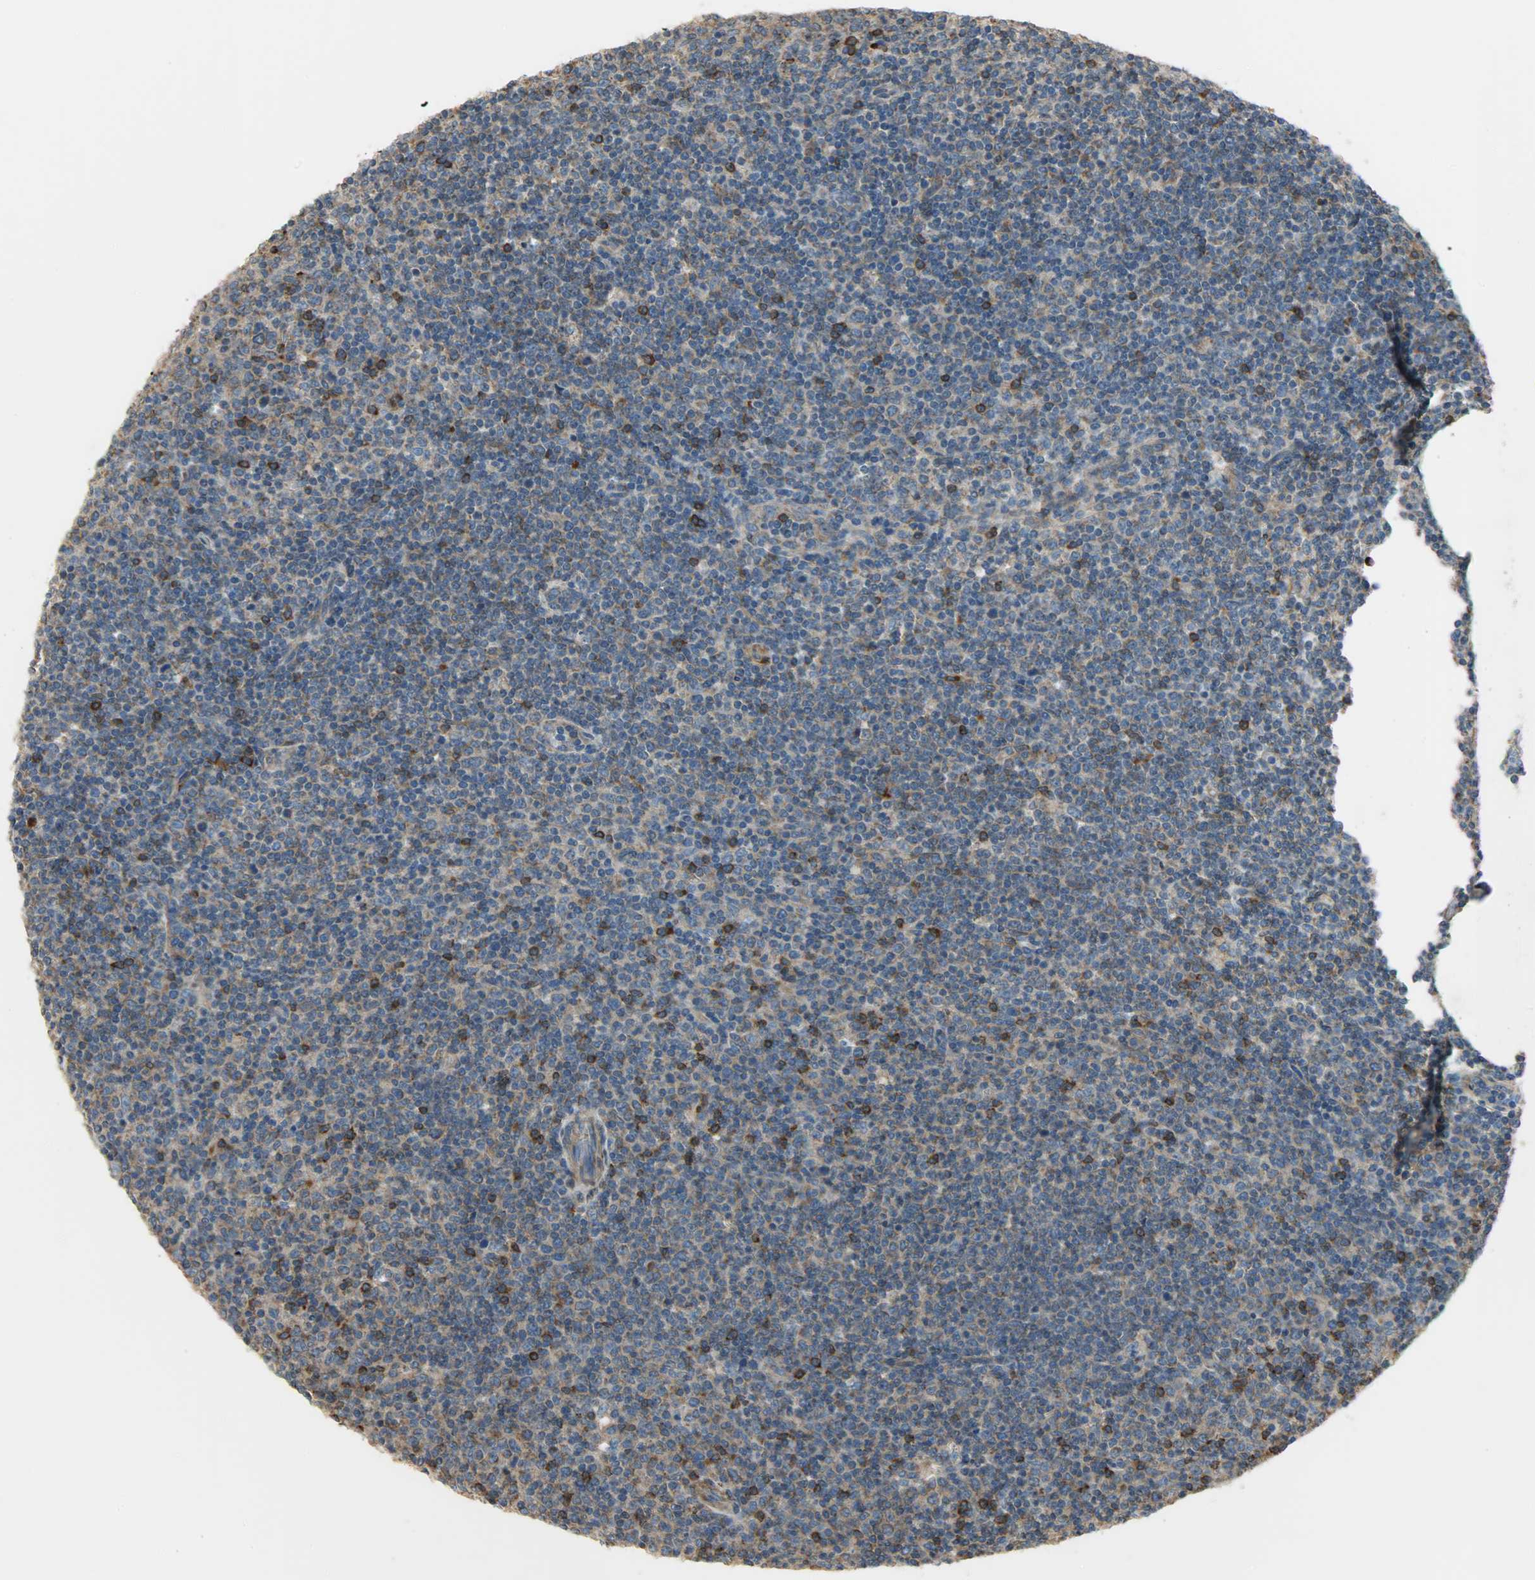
{"staining": {"intensity": "moderate", "quantity": ">75%", "location": "cytoplasmic/membranous"}, "tissue": "lymphoma", "cell_type": "Tumor cells", "image_type": "cancer", "snomed": [{"axis": "morphology", "description": "Malignant lymphoma, non-Hodgkin's type, Low grade"}, {"axis": "topography", "description": "Lymph node"}], "caption": "Human lymphoma stained for a protein (brown) demonstrates moderate cytoplasmic/membranous positive positivity in about >75% of tumor cells.", "gene": "C1orf198", "patient": {"sex": "male", "age": 70}}